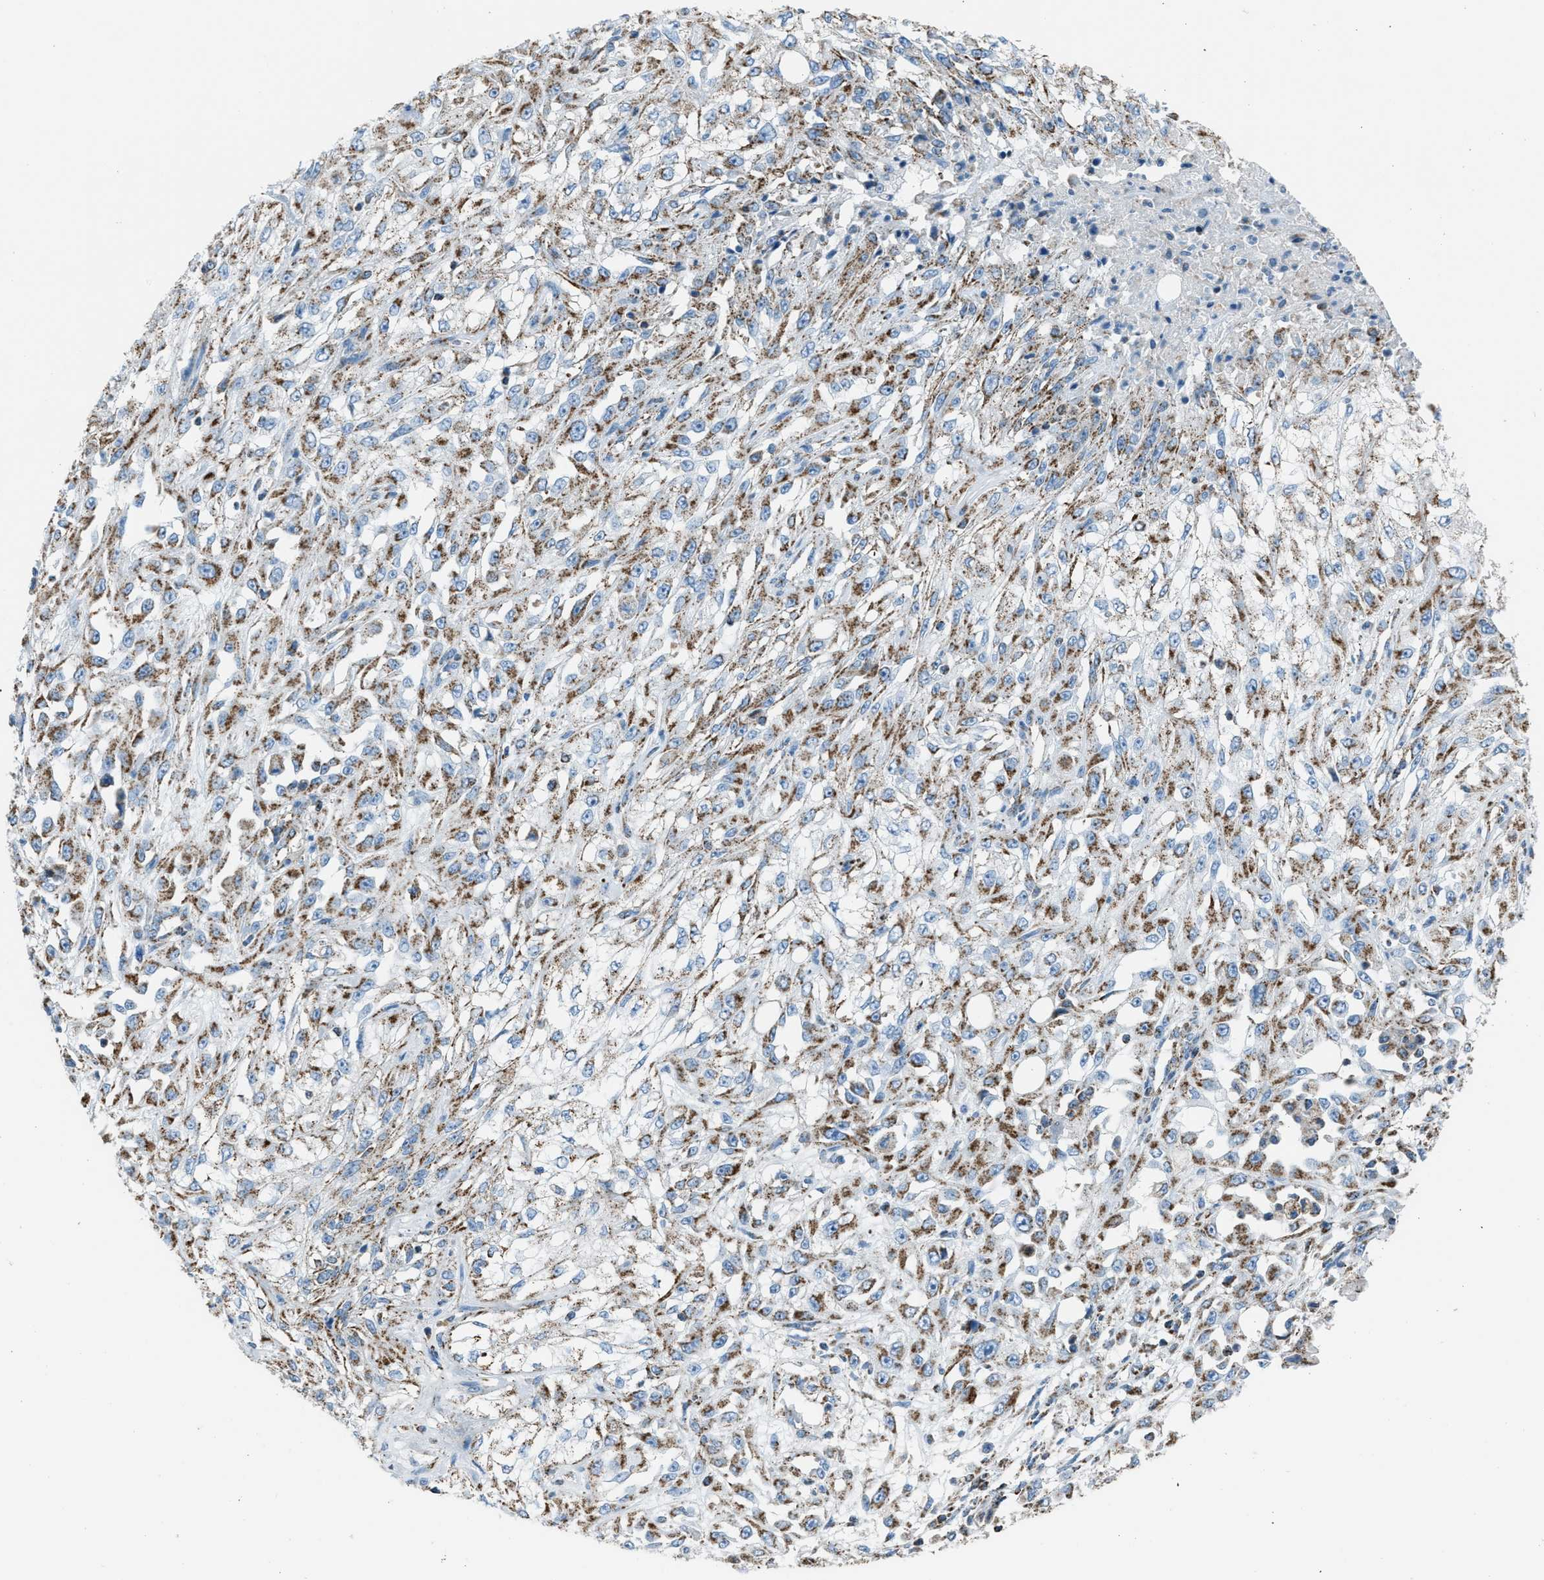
{"staining": {"intensity": "moderate", "quantity": ">75%", "location": "cytoplasmic/membranous"}, "tissue": "skin cancer", "cell_type": "Tumor cells", "image_type": "cancer", "snomed": [{"axis": "morphology", "description": "Squamous cell carcinoma, NOS"}, {"axis": "morphology", "description": "Squamous cell carcinoma, metastatic, NOS"}, {"axis": "topography", "description": "Skin"}, {"axis": "topography", "description": "Lymph node"}], "caption": "Skin cancer was stained to show a protein in brown. There is medium levels of moderate cytoplasmic/membranous positivity in about >75% of tumor cells. (IHC, brightfield microscopy, high magnification).", "gene": "MDH2", "patient": {"sex": "male", "age": 75}}